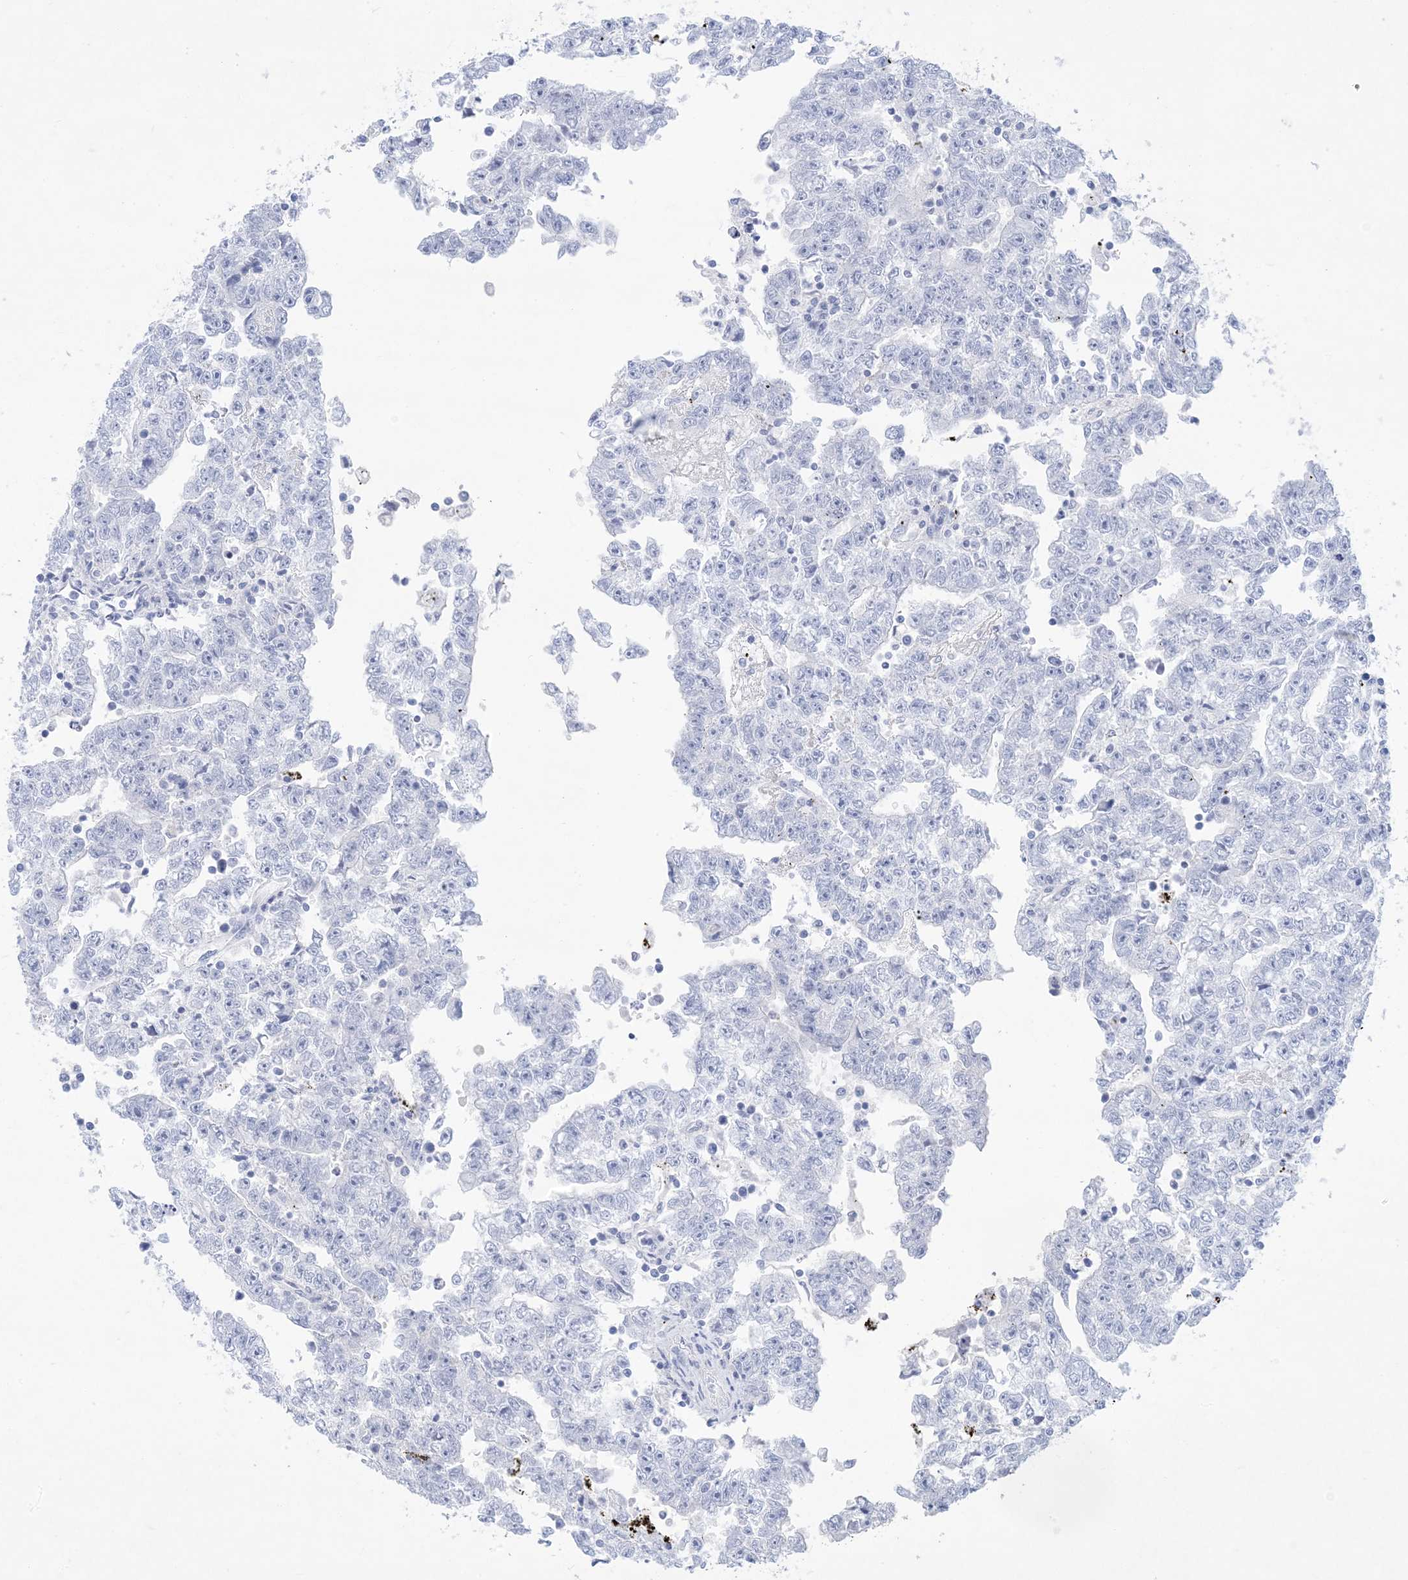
{"staining": {"intensity": "negative", "quantity": "none", "location": "none"}, "tissue": "testis cancer", "cell_type": "Tumor cells", "image_type": "cancer", "snomed": [{"axis": "morphology", "description": "Carcinoma, Embryonal, NOS"}, {"axis": "topography", "description": "Testis"}], "caption": "Tumor cells are negative for protein expression in human testis cancer (embryonal carcinoma). The staining was performed using DAB to visualize the protein expression in brown, while the nuclei were stained in blue with hematoxylin (Magnification: 20x).", "gene": "SH3YL1", "patient": {"sex": "male", "age": 25}}